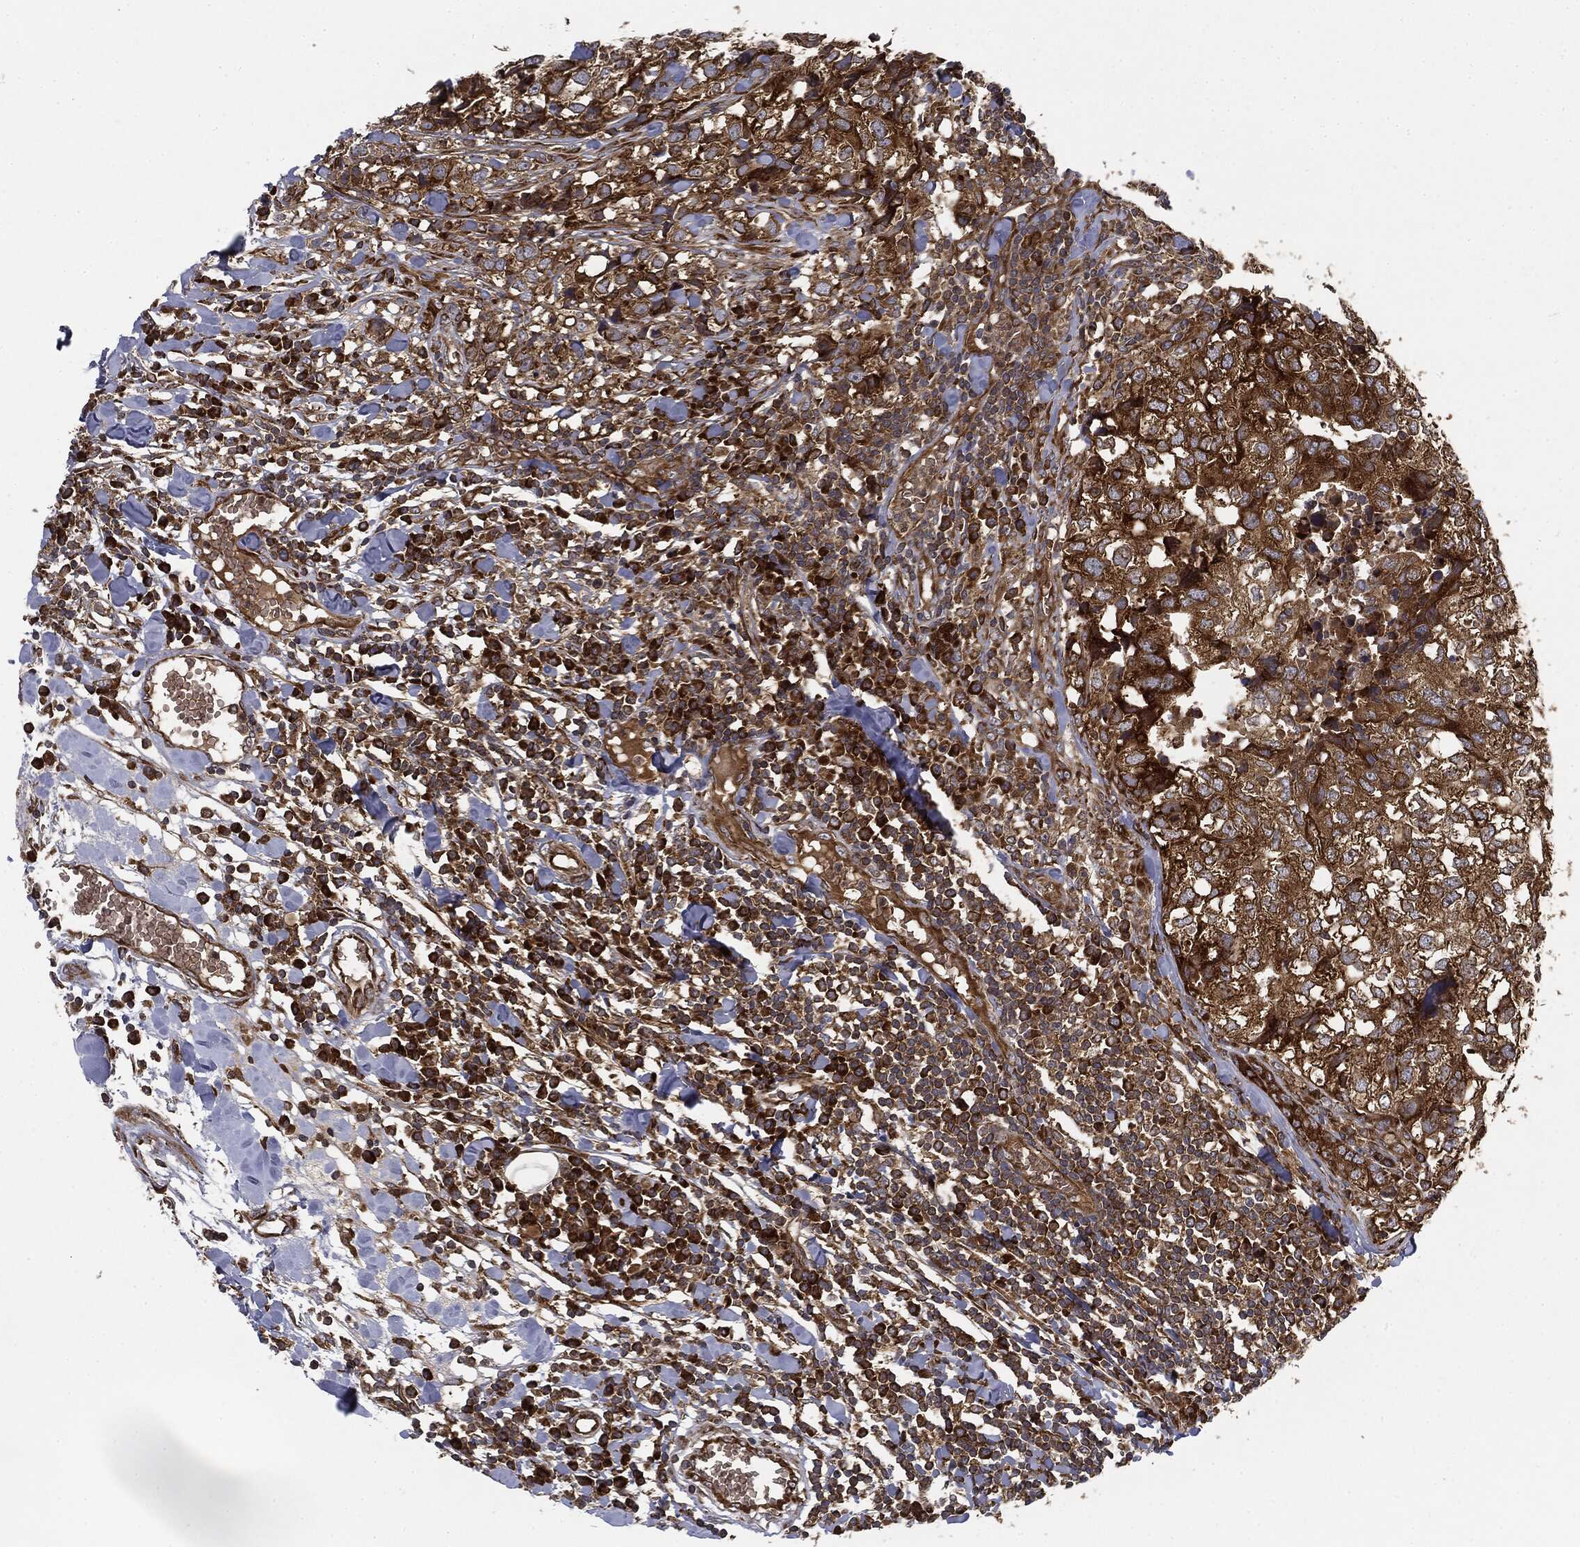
{"staining": {"intensity": "strong", "quantity": ">75%", "location": "cytoplasmic/membranous"}, "tissue": "breast cancer", "cell_type": "Tumor cells", "image_type": "cancer", "snomed": [{"axis": "morphology", "description": "Duct carcinoma"}, {"axis": "topography", "description": "Breast"}], "caption": "High-power microscopy captured an IHC photomicrograph of breast cancer (intraductal carcinoma), revealing strong cytoplasmic/membranous positivity in about >75% of tumor cells.", "gene": "EIF2AK2", "patient": {"sex": "female", "age": 30}}